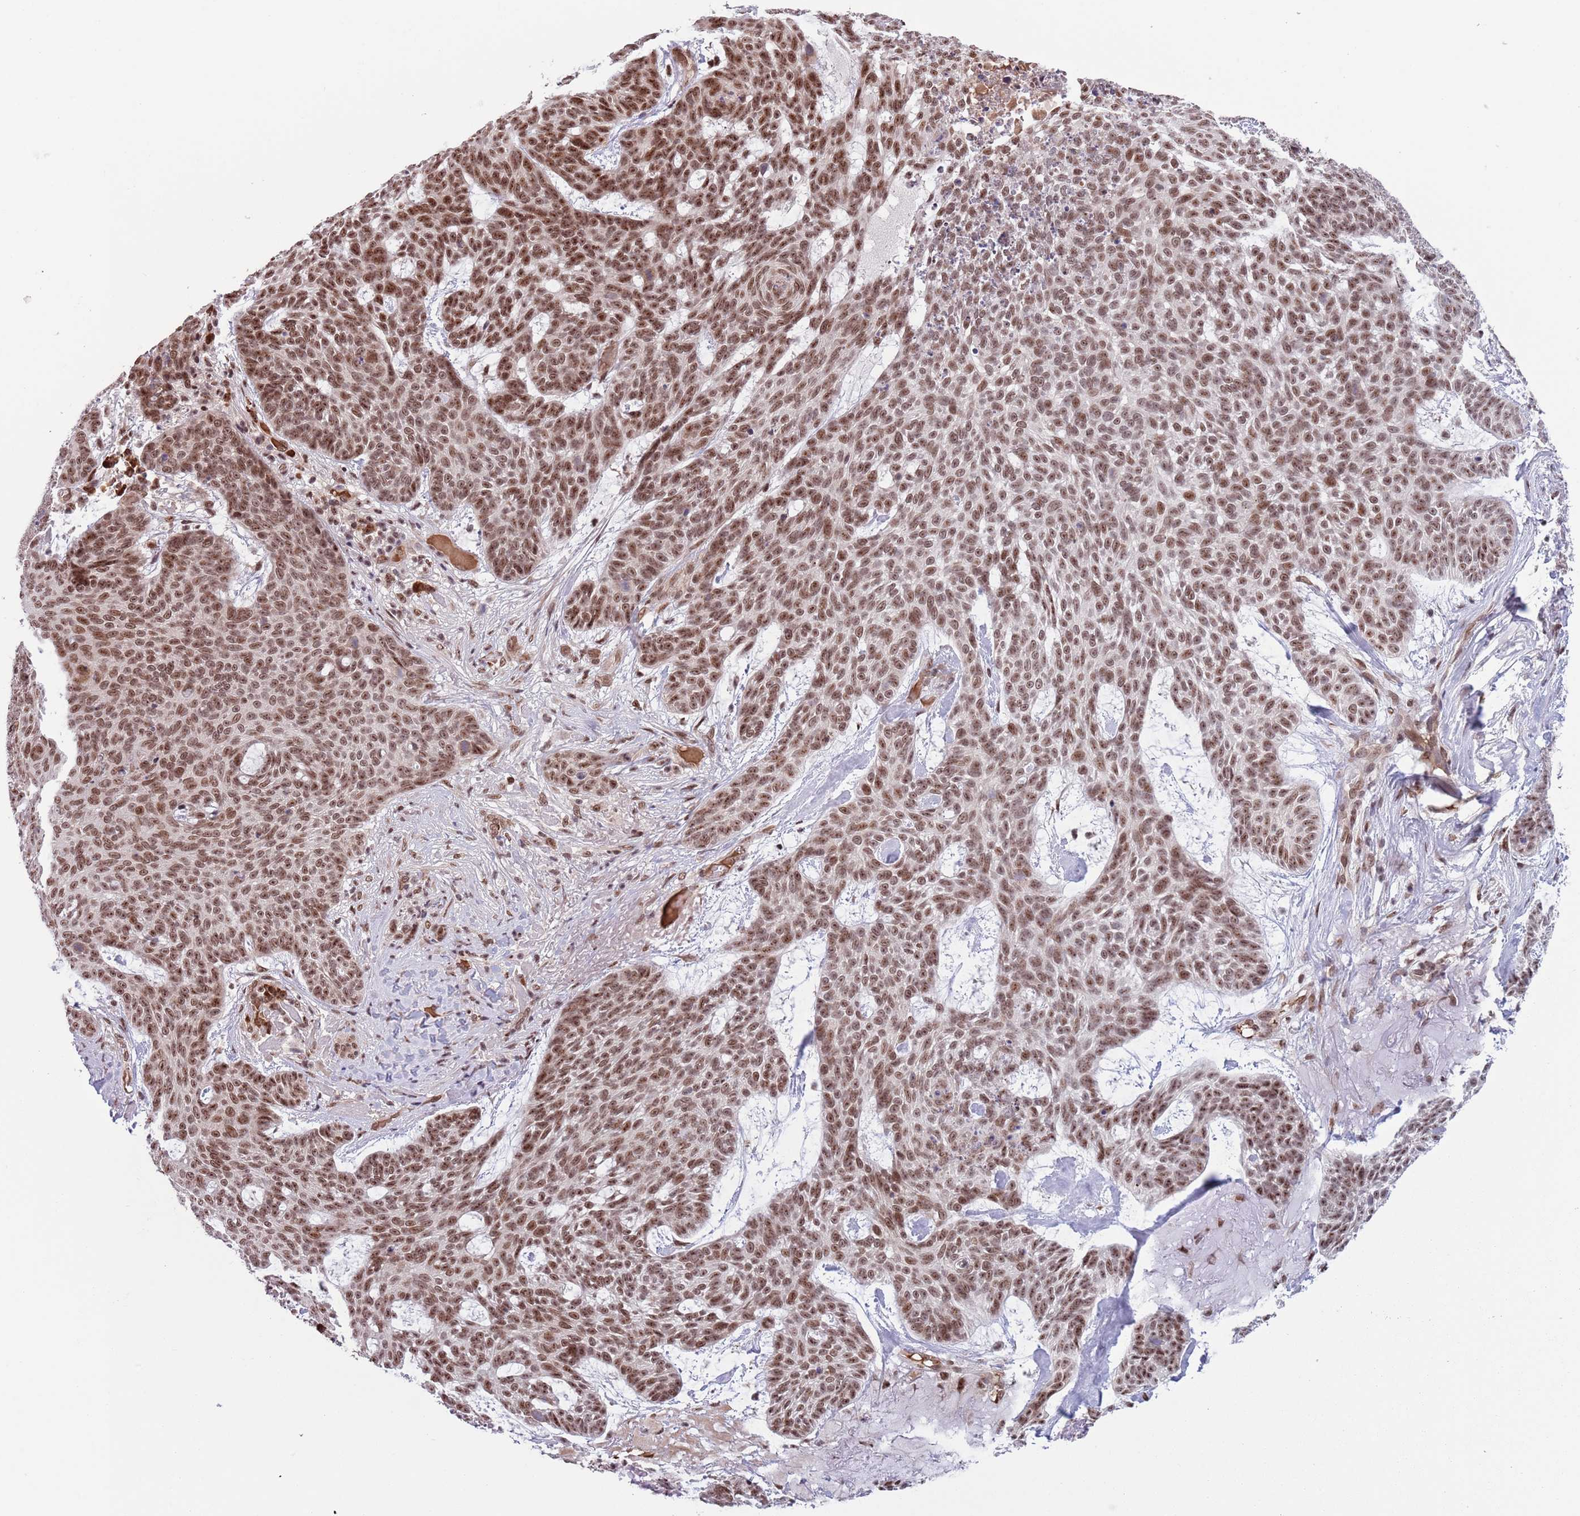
{"staining": {"intensity": "moderate", "quantity": ">75%", "location": "nuclear"}, "tissue": "skin cancer", "cell_type": "Tumor cells", "image_type": "cancer", "snomed": [{"axis": "morphology", "description": "Basal cell carcinoma"}, {"axis": "topography", "description": "Skin"}], "caption": "Immunohistochemical staining of human basal cell carcinoma (skin) exhibits medium levels of moderate nuclear positivity in about >75% of tumor cells.", "gene": "SIPA1L3", "patient": {"sex": "female", "age": 89}}